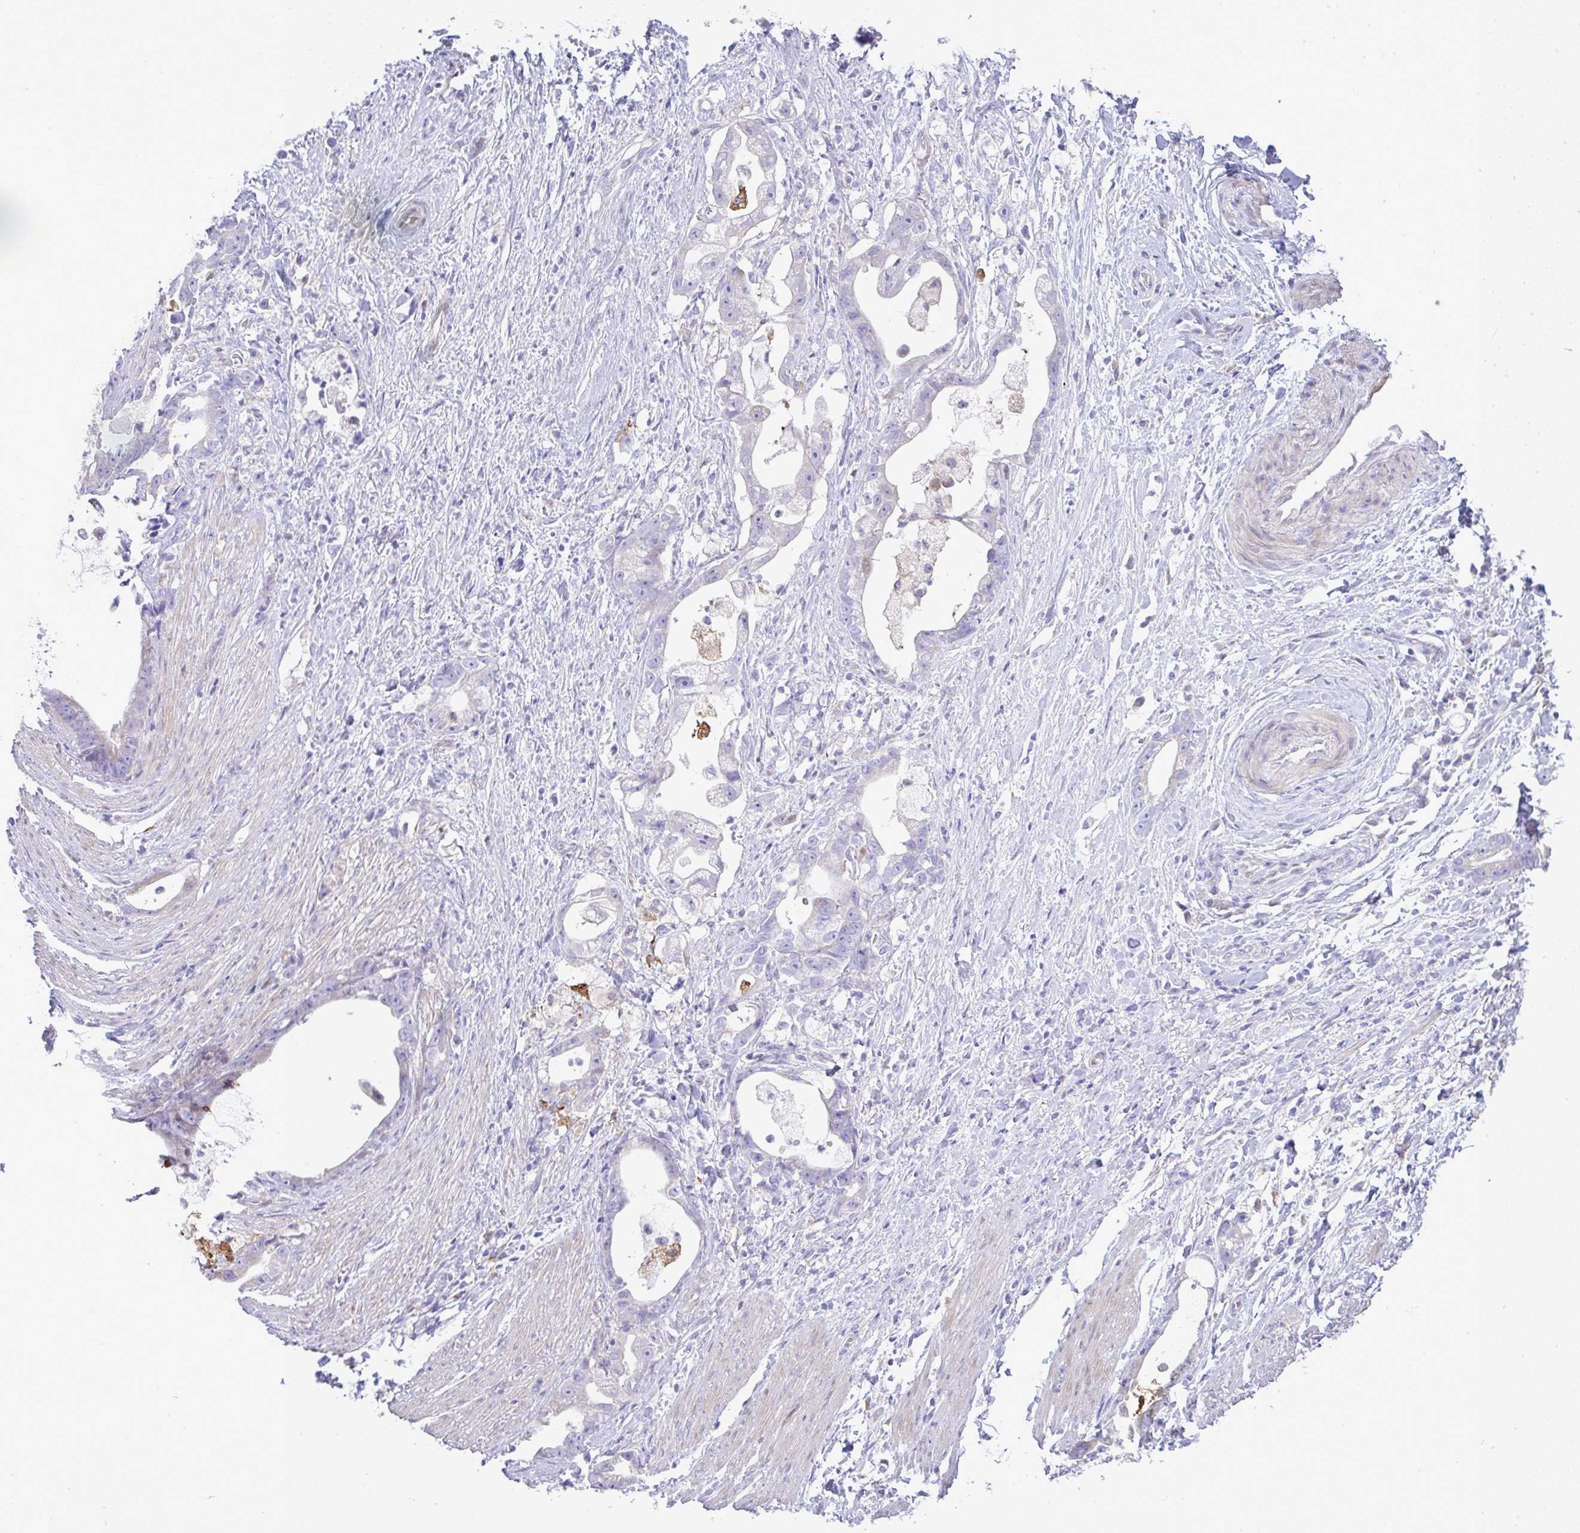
{"staining": {"intensity": "negative", "quantity": "none", "location": "none"}, "tissue": "stomach cancer", "cell_type": "Tumor cells", "image_type": "cancer", "snomed": [{"axis": "morphology", "description": "Adenocarcinoma, NOS"}, {"axis": "topography", "description": "Stomach"}], "caption": "High magnification brightfield microscopy of adenocarcinoma (stomach) stained with DAB (brown) and counterstained with hematoxylin (blue): tumor cells show no significant positivity. (Stains: DAB (3,3'-diaminobenzidine) immunohistochemistry (IHC) with hematoxylin counter stain, Microscopy: brightfield microscopy at high magnification).", "gene": "EEF1A2", "patient": {"sex": "male", "age": 55}}